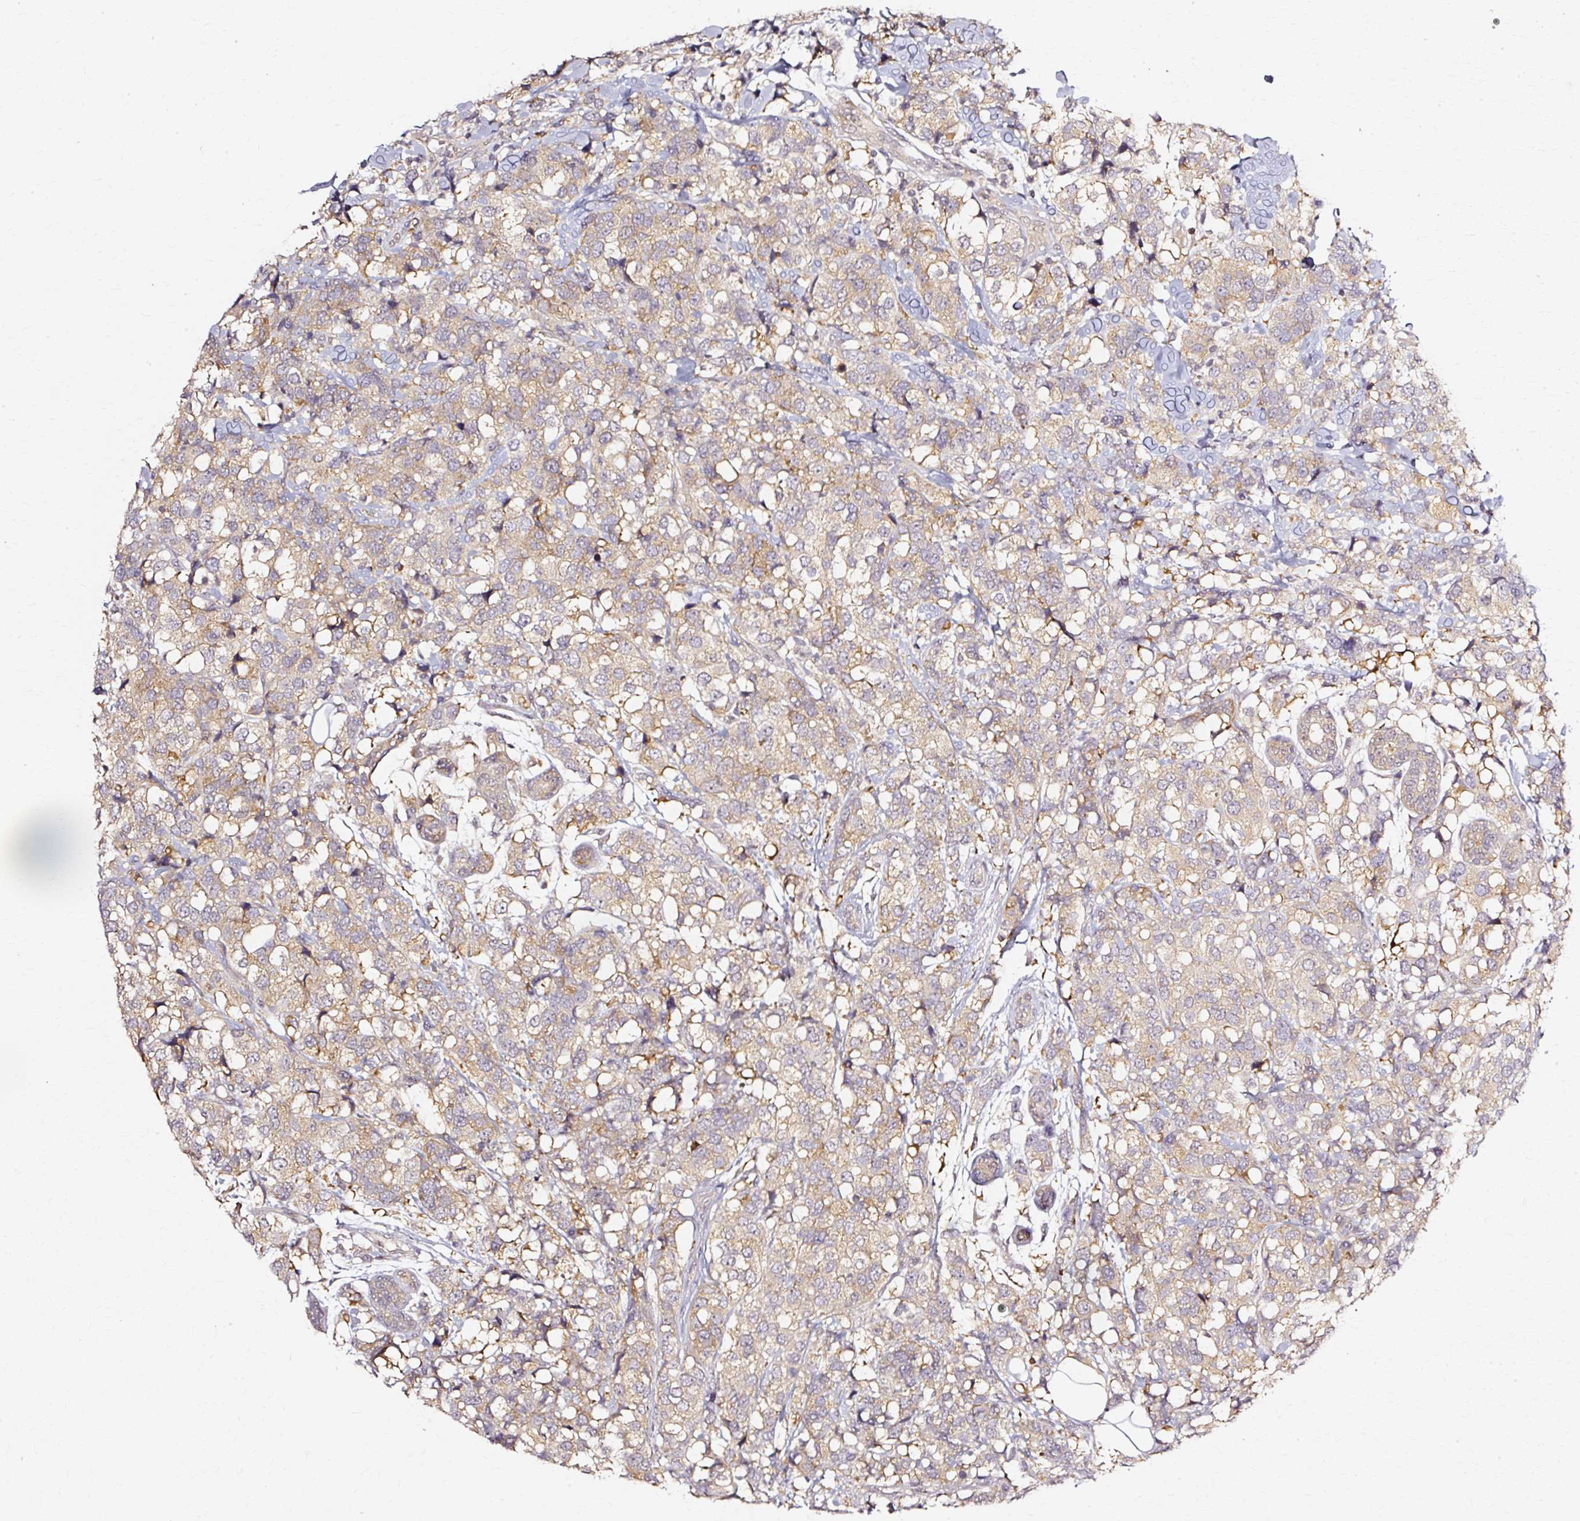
{"staining": {"intensity": "weak", "quantity": "25%-75%", "location": "cytoplasmic/membranous"}, "tissue": "breast cancer", "cell_type": "Tumor cells", "image_type": "cancer", "snomed": [{"axis": "morphology", "description": "Lobular carcinoma"}, {"axis": "topography", "description": "Breast"}], "caption": "This micrograph exhibits immunohistochemistry (IHC) staining of lobular carcinoma (breast), with low weak cytoplasmic/membranous staining in approximately 25%-75% of tumor cells.", "gene": "RGPD5", "patient": {"sex": "female", "age": 59}}